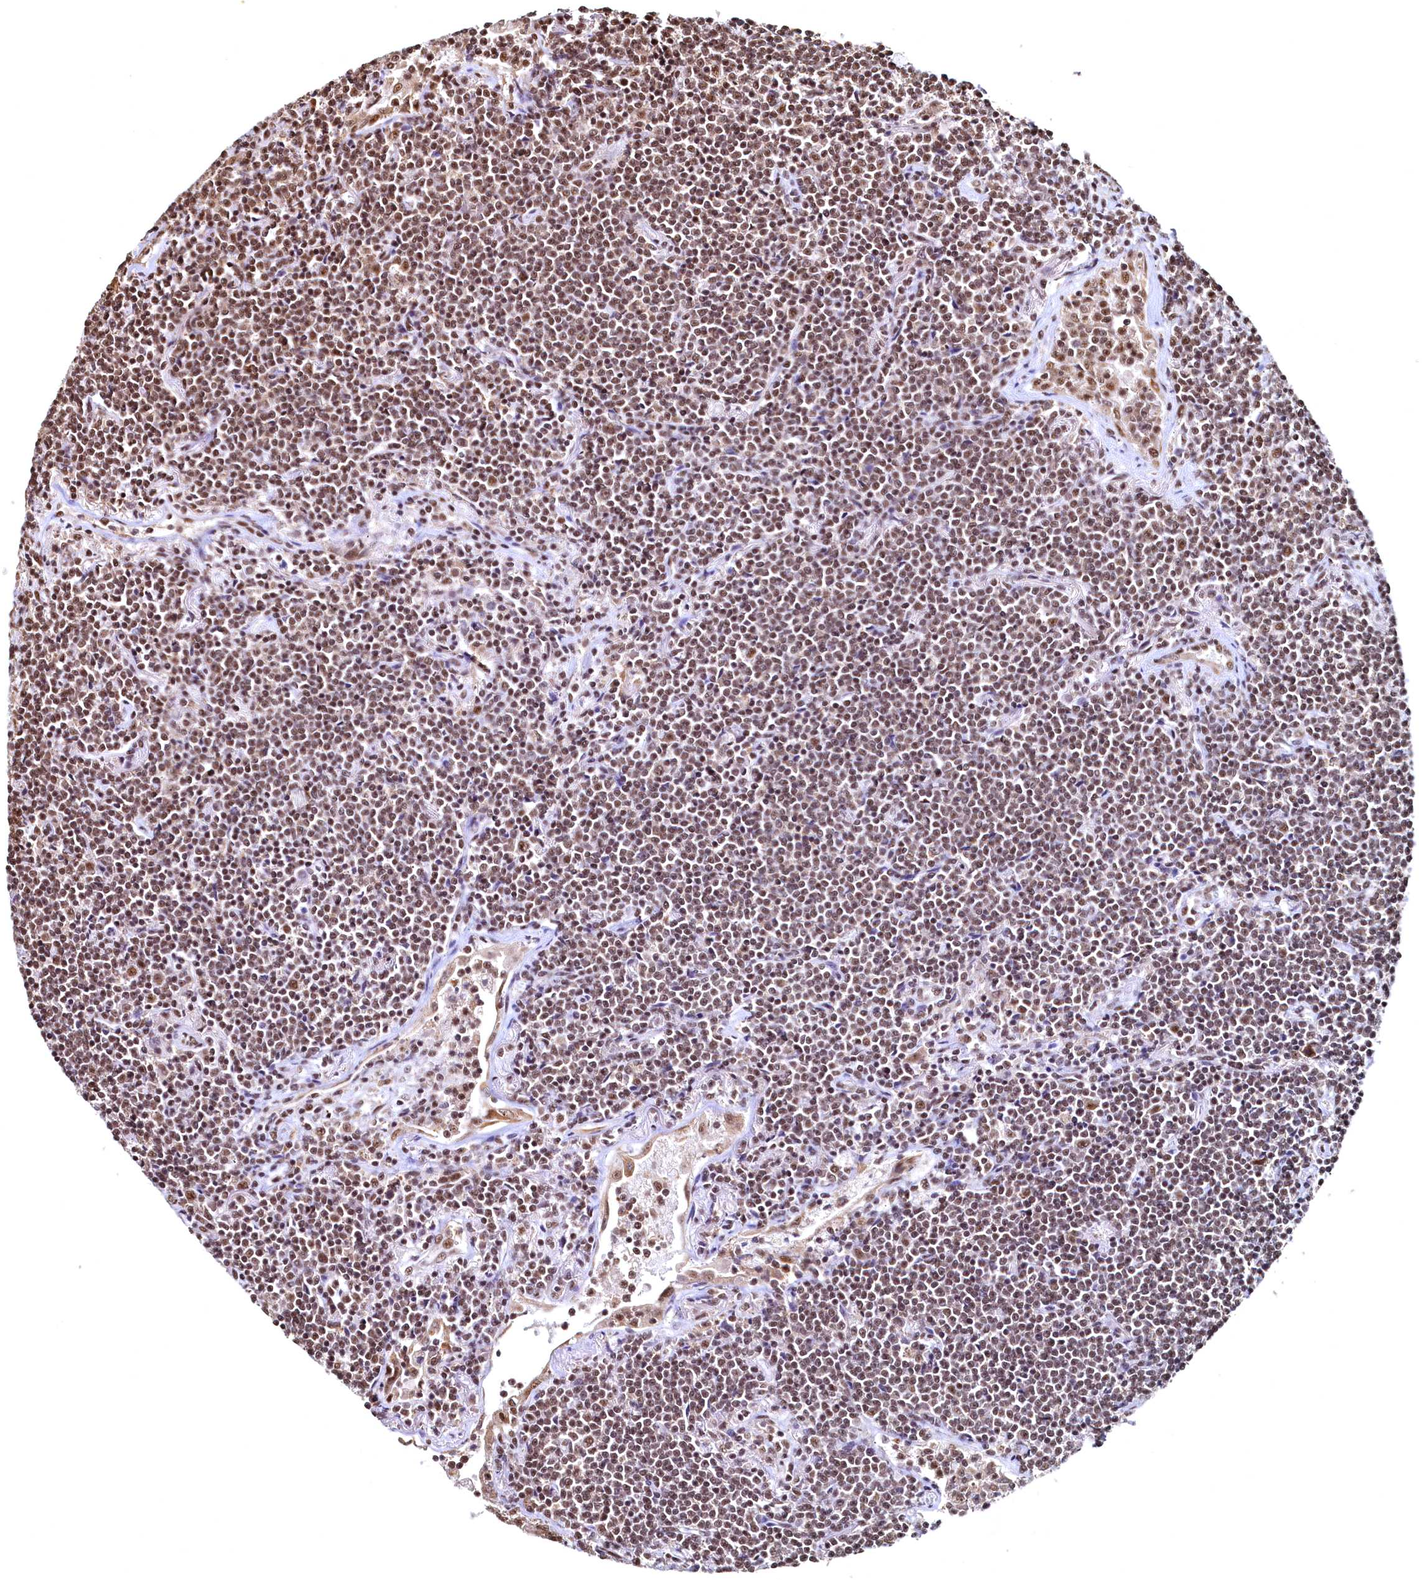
{"staining": {"intensity": "moderate", "quantity": ">75%", "location": "nuclear"}, "tissue": "lymphoma", "cell_type": "Tumor cells", "image_type": "cancer", "snomed": [{"axis": "morphology", "description": "Malignant lymphoma, non-Hodgkin's type, Low grade"}, {"axis": "topography", "description": "Lung"}], "caption": "Moderate nuclear positivity is present in approximately >75% of tumor cells in lymphoma.", "gene": "RSRC2", "patient": {"sex": "female", "age": 71}}